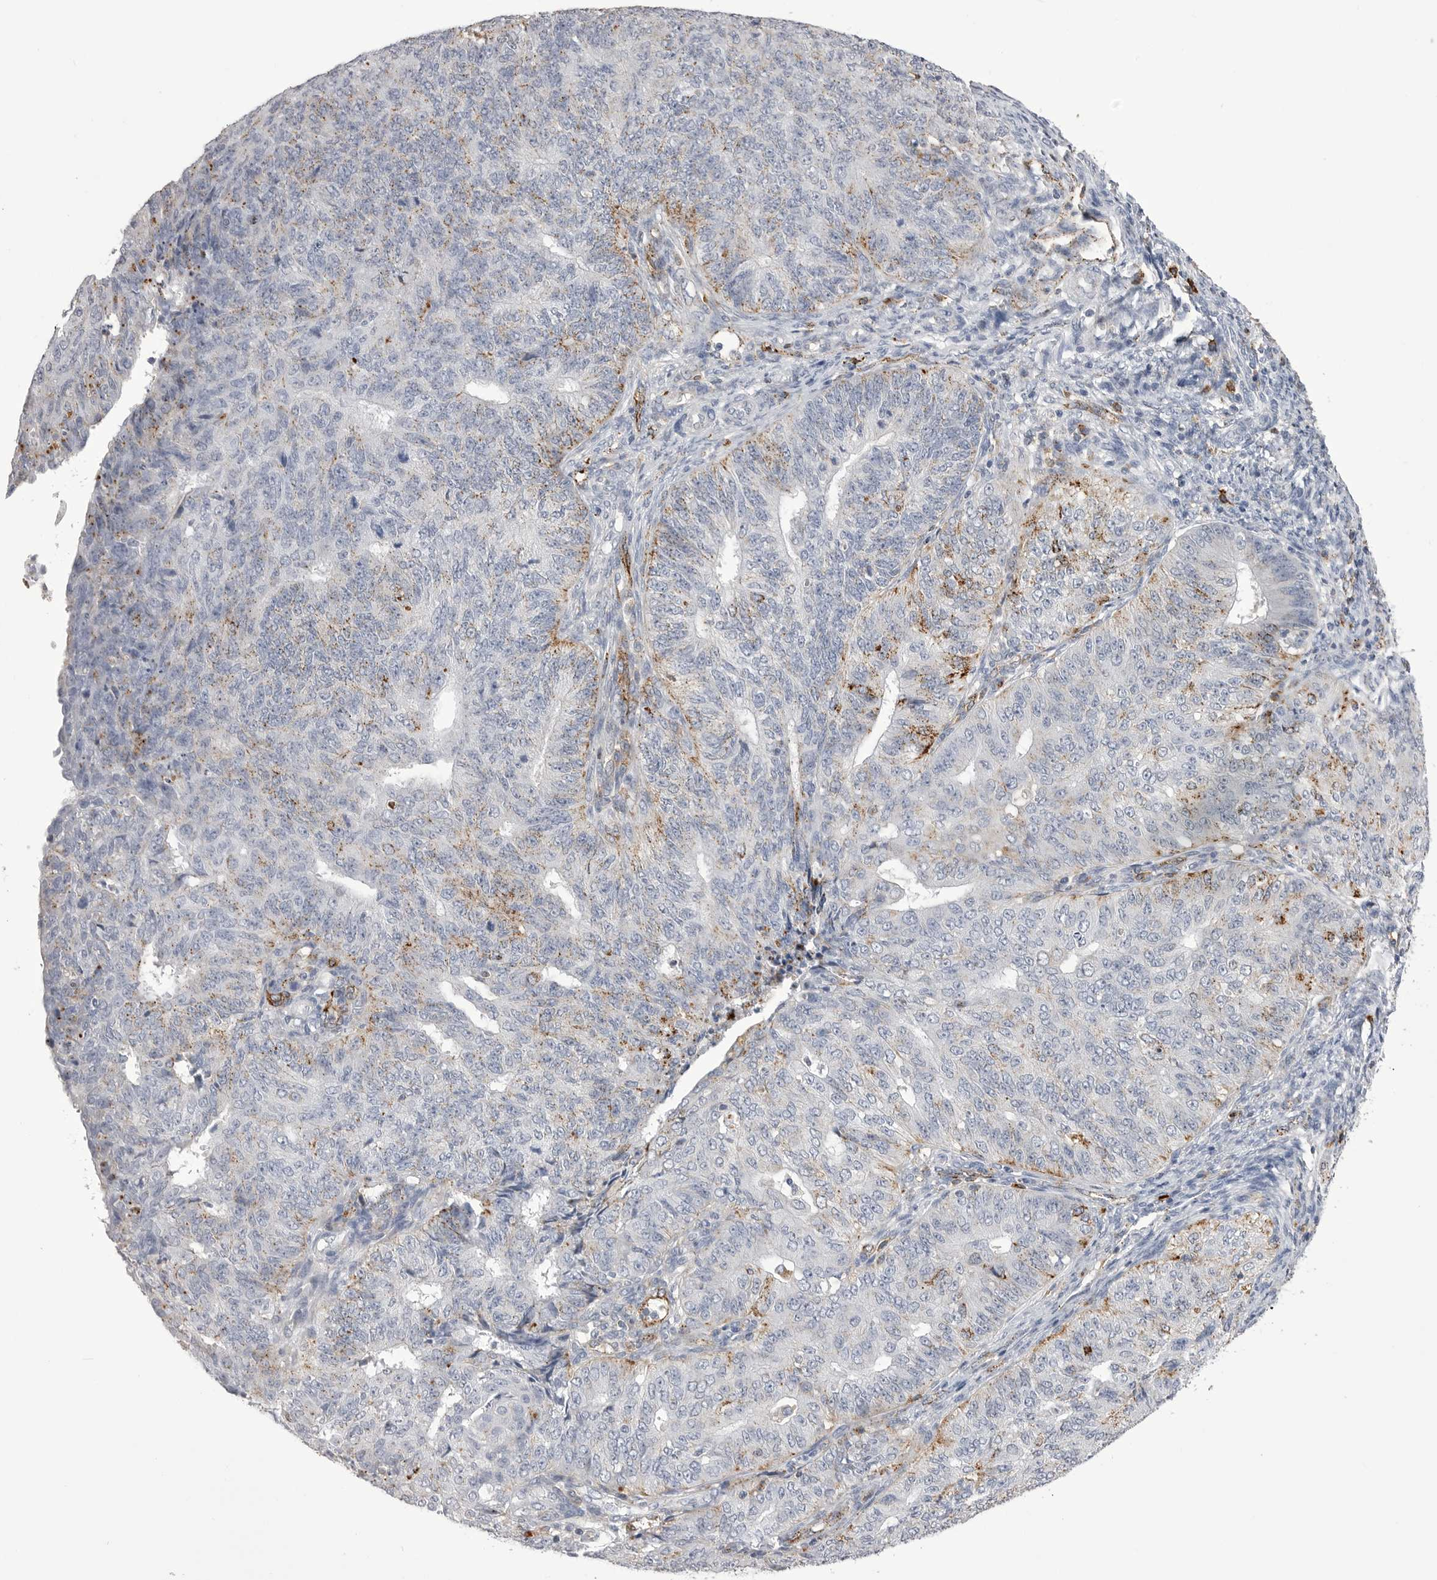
{"staining": {"intensity": "moderate", "quantity": "<25%", "location": "cytoplasmic/membranous"}, "tissue": "endometrial cancer", "cell_type": "Tumor cells", "image_type": "cancer", "snomed": [{"axis": "morphology", "description": "Adenocarcinoma, NOS"}, {"axis": "topography", "description": "Endometrium"}], "caption": "Protein staining of endometrial adenocarcinoma tissue shows moderate cytoplasmic/membranous staining in about <25% of tumor cells.", "gene": "PSPN", "patient": {"sex": "female", "age": 32}}